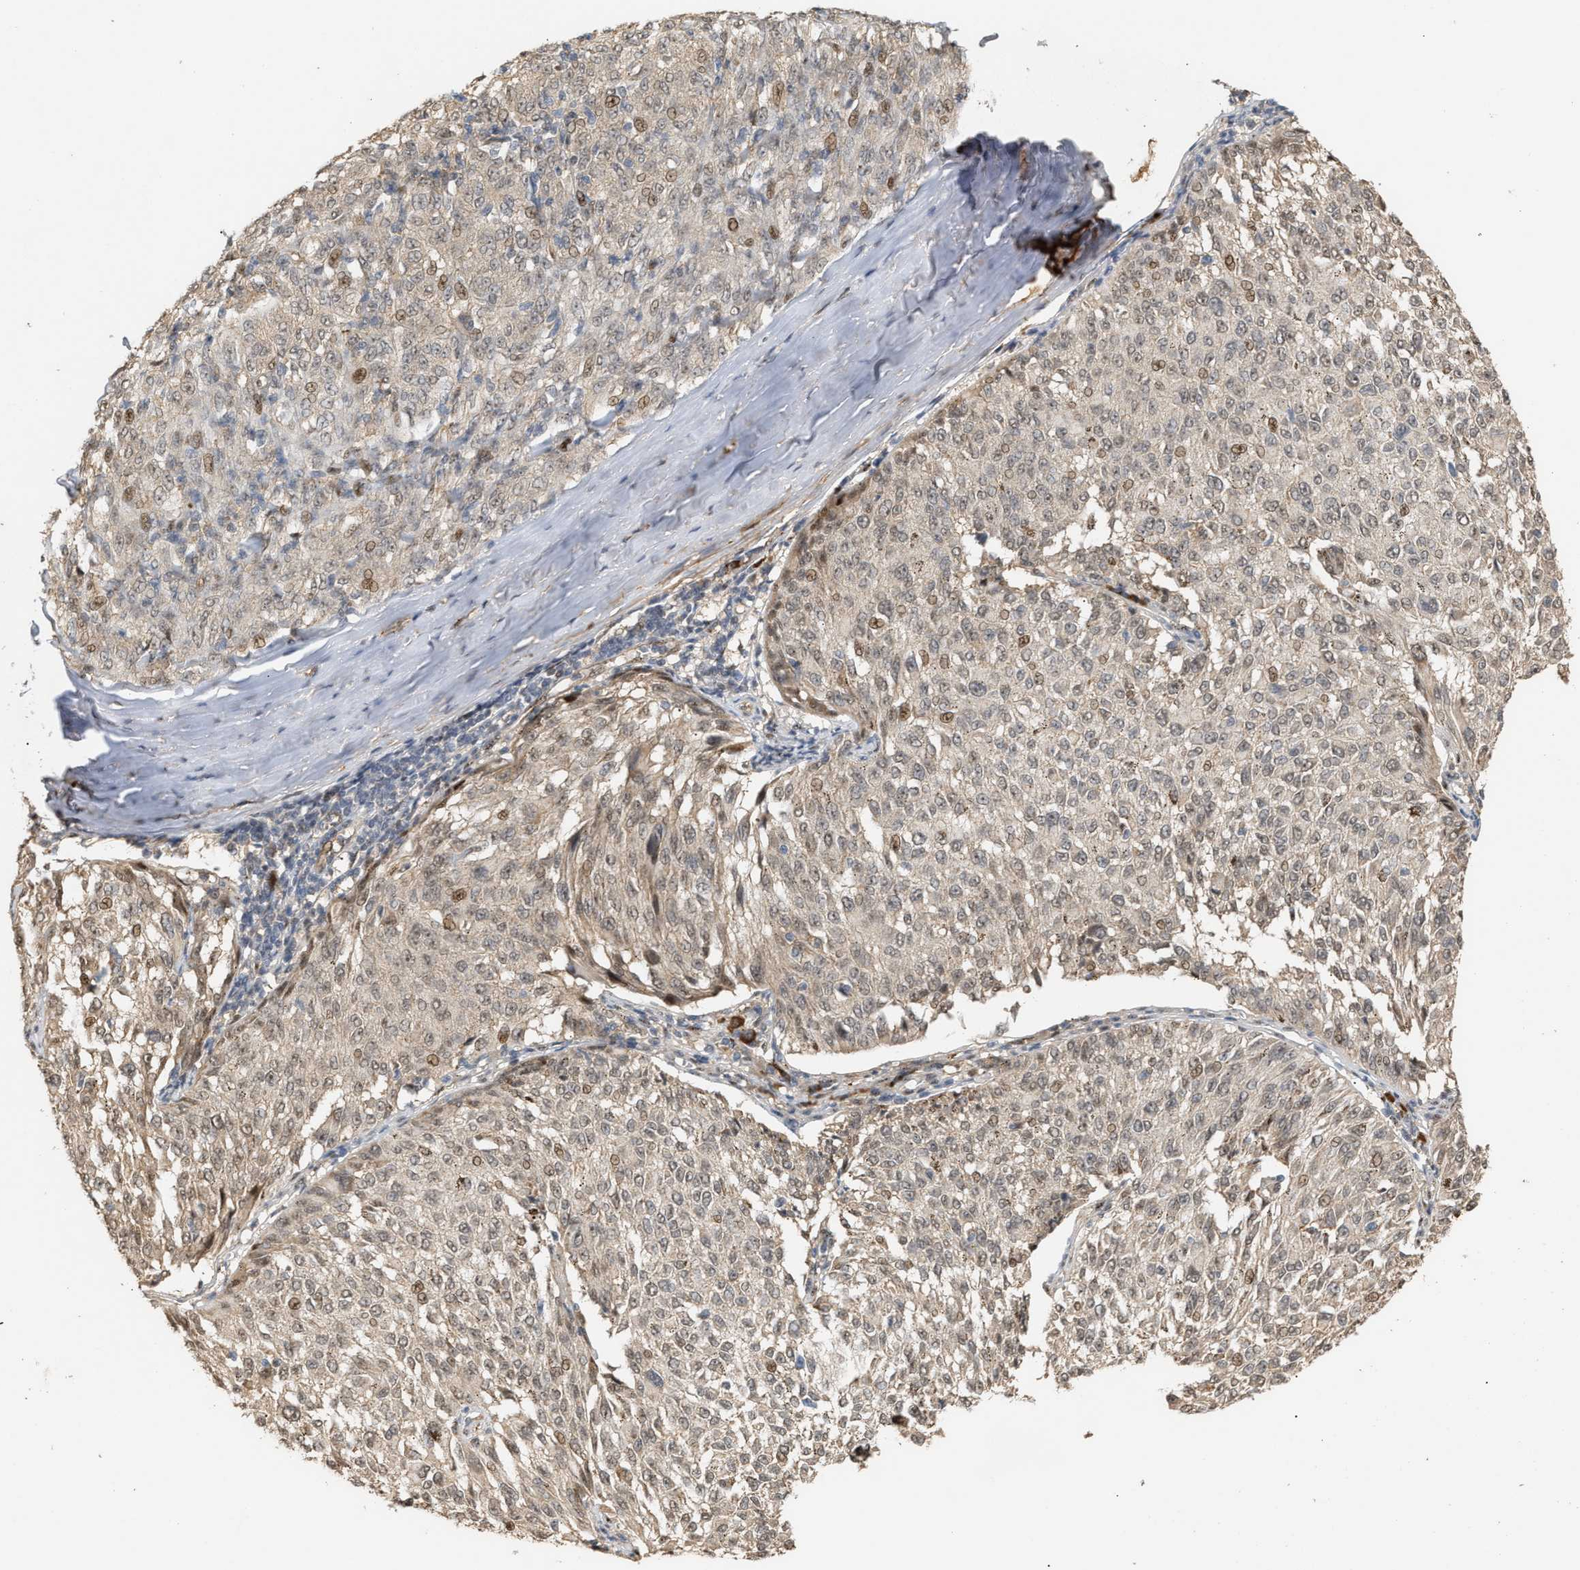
{"staining": {"intensity": "weak", "quantity": "25%-75%", "location": "nuclear"}, "tissue": "melanoma", "cell_type": "Tumor cells", "image_type": "cancer", "snomed": [{"axis": "morphology", "description": "Malignant melanoma, NOS"}, {"axis": "topography", "description": "Skin"}], "caption": "Human malignant melanoma stained for a protein (brown) demonstrates weak nuclear positive staining in approximately 25%-75% of tumor cells.", "gene": "ZFAND5", "patient": {"sex": "female", "age": 72}}